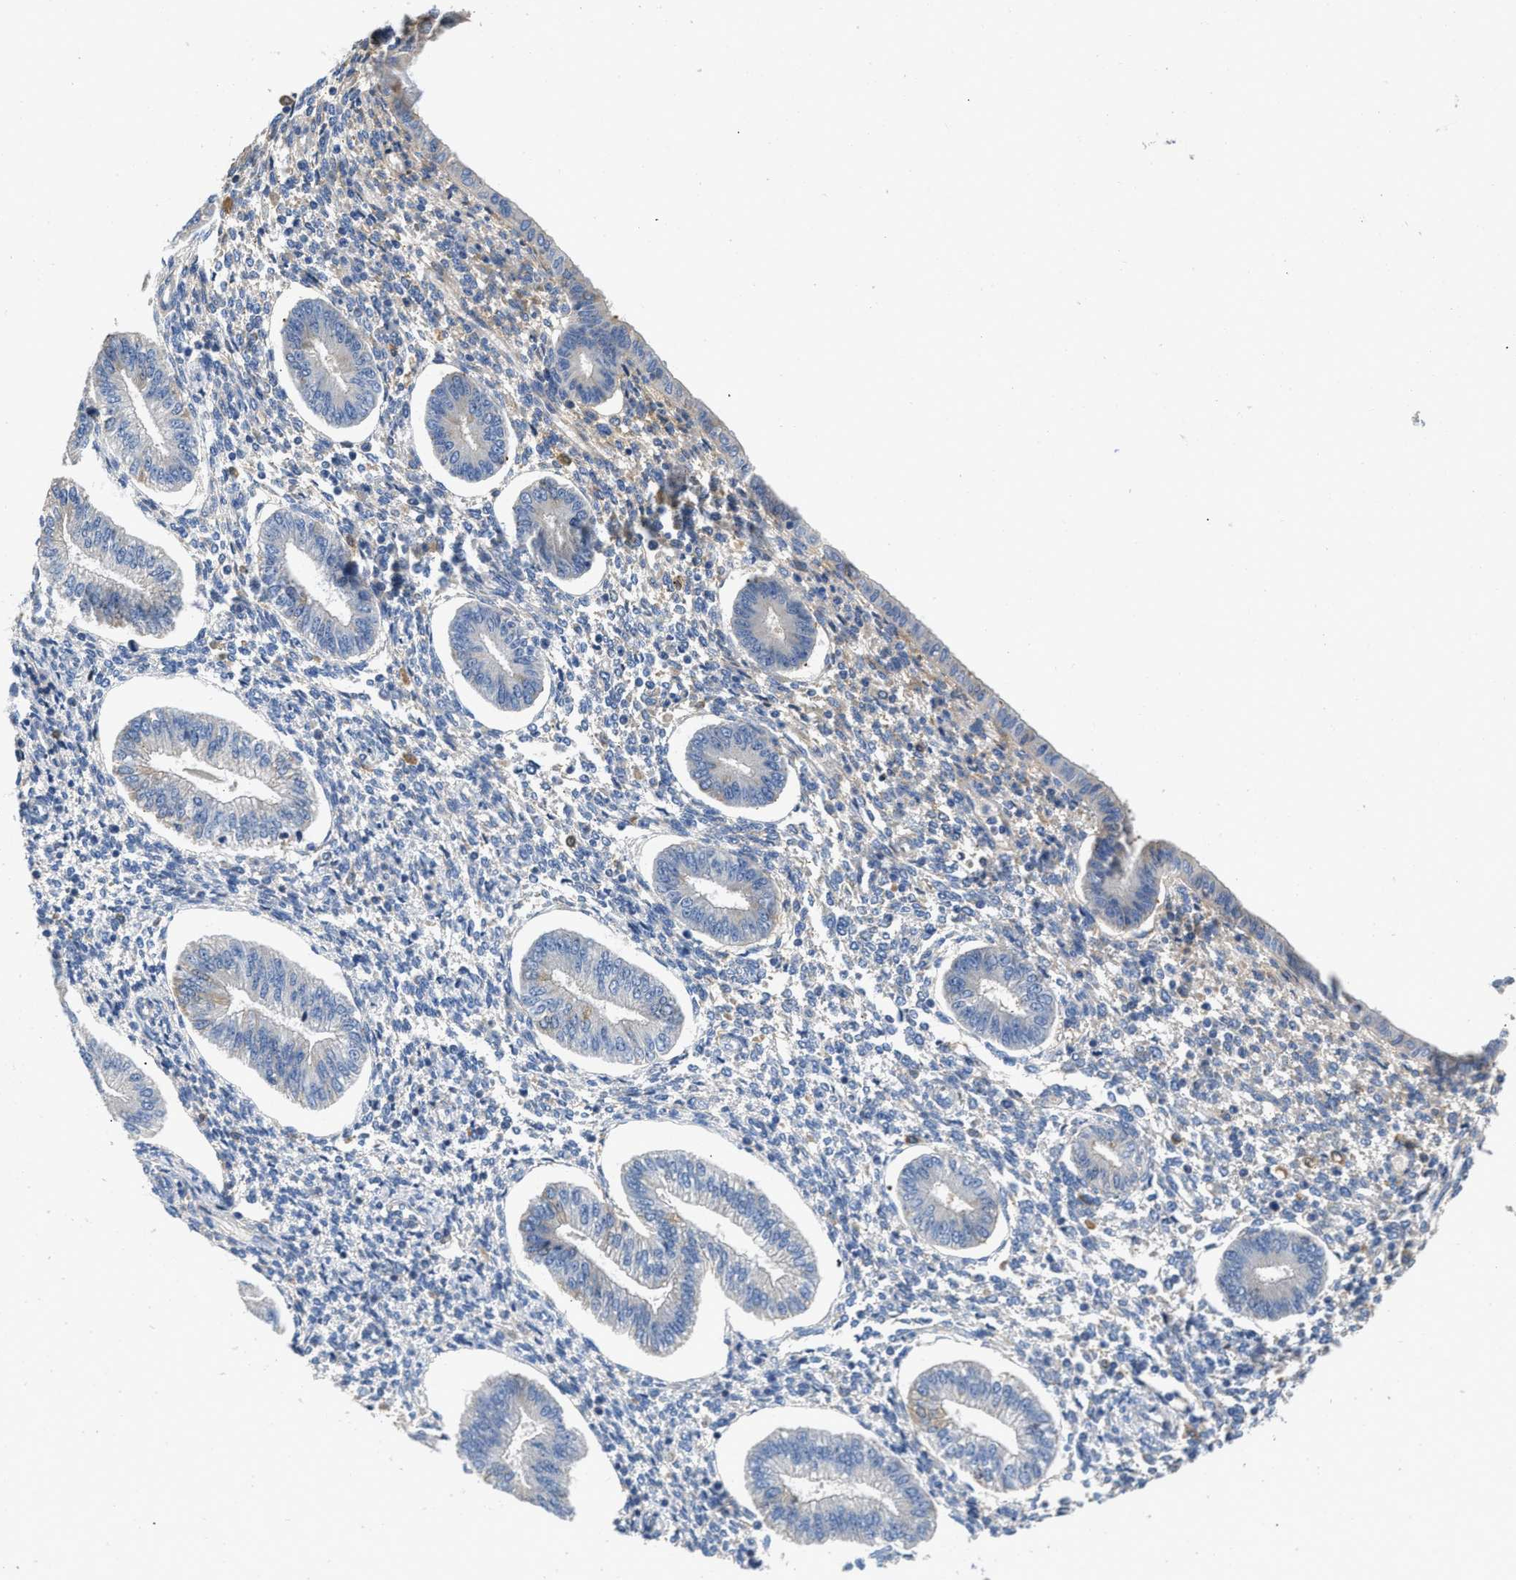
{"staining": {"intensity": "negative", "quantity": "none", "location": "none"}, "tissue": "endometrium", "cell_type": "Cells in endometrial stroma", "image_type": "normal", "snomed": [{"axis": "morphology", "description": "Normal tissue, NOS"}, {"axis": "topography", "description": "Endometrium"}], "caption": "Image shows no significant protein positivity in cells in endometrial stroma of benign endometrium. (Stains: DAB IHC with hematoxylin counter stain, Microscopy: brightfield microscopy at high magnification).", "gene": "C1S", "patient": {"sex": "female", "age": 50}}